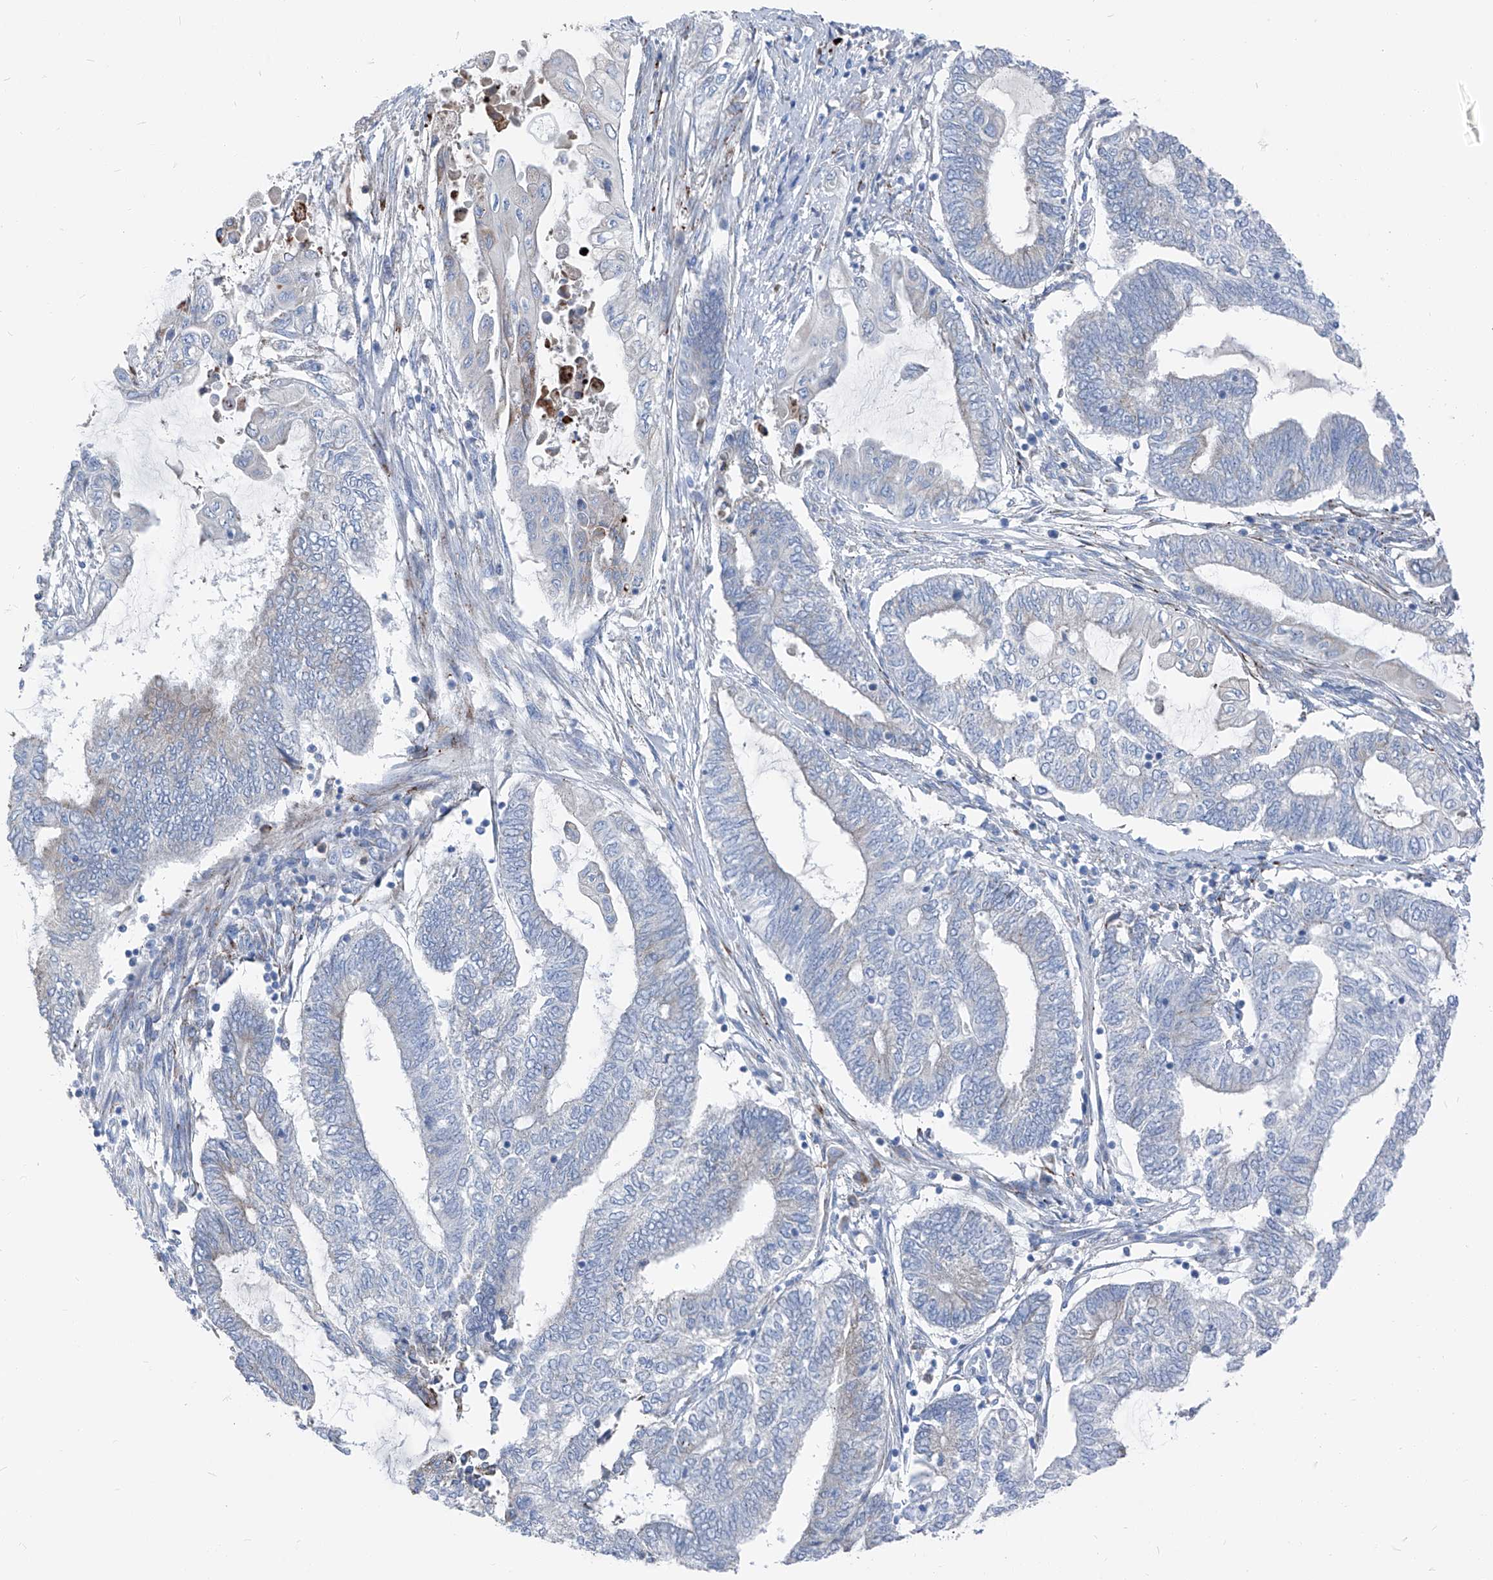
{"staining": {"intensity": "negative", "quantity": "none", "location": "none"}, "tissue": "endometrial cancer", "cell_type": "Tumor cells", "image_type": "cancer", "snomed": [{"axis": "morphology", "description": "Adenocarcinoma, NOS"}, {"axis": "topography", "description": "Uterus"}, {"axis": "topography", "description": "Endometrium"}], "caption": "An image of endometrial adenocarcinoma stained for a protein reveals no brown staining in tumor cells.", "gene": "IFI27", "patient": {"sex": "female", "age": 70}}